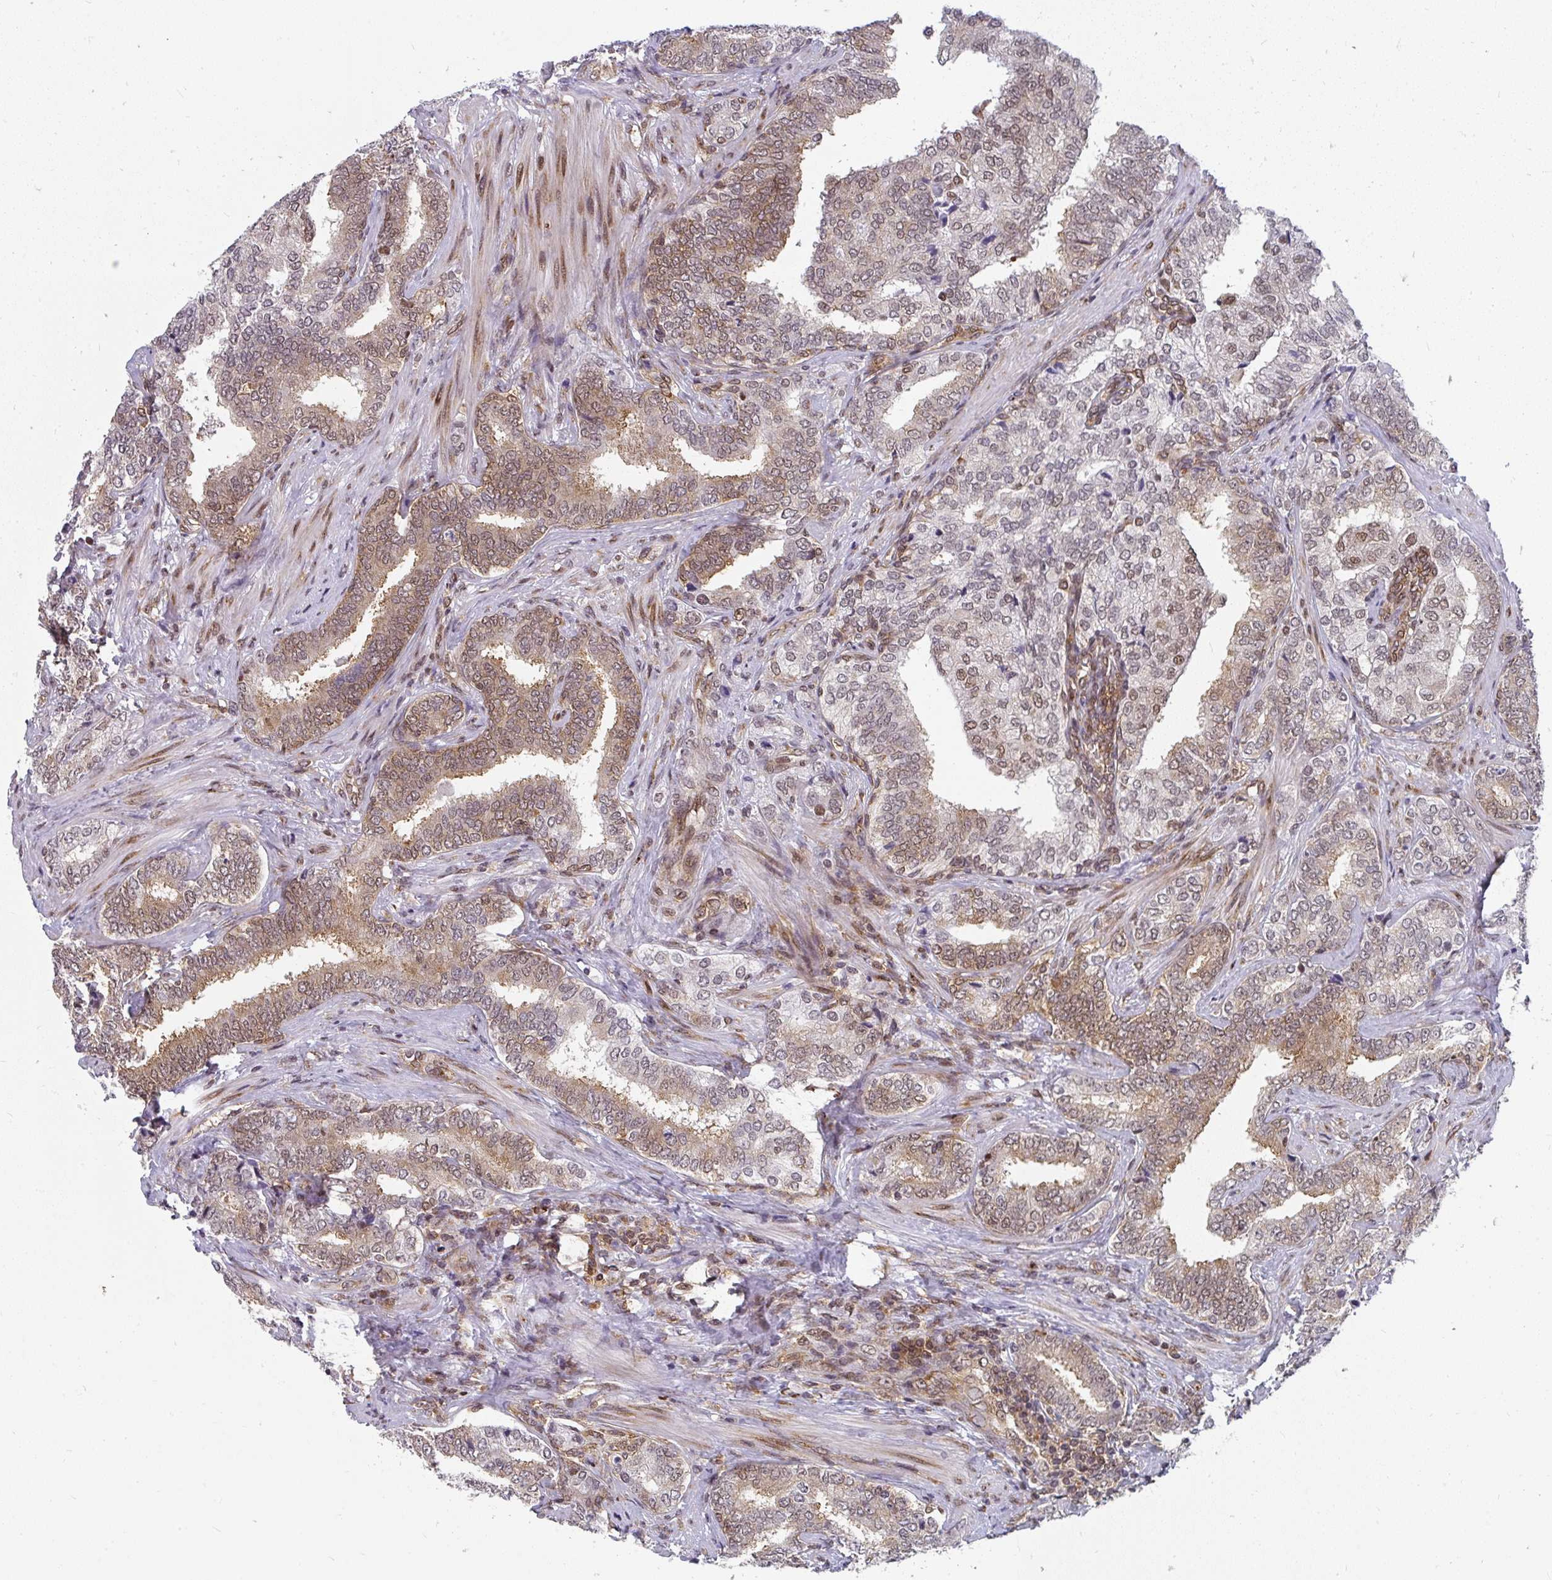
{"staining": {"intensity": "moderate", "quantity": "25%-75%", "location": "nuclear"}, "tissue": "prostate cancer", "cell_type": "Tumor cells", "image_type": "cancer", "snomed": [{"axis": "morphology", "description": "Adenocarcinoma, High grade"}, {"axis": "topography", "description": "Prostate"}], "caption": "Protein staining shows moderate nuclear staining in approximately 25%-75% of tumor cells in prostate cancer (high-grade adenocarcinoma).", "gene": "SYNCRIP", "patient": {"sex": "male", "age": 72}}